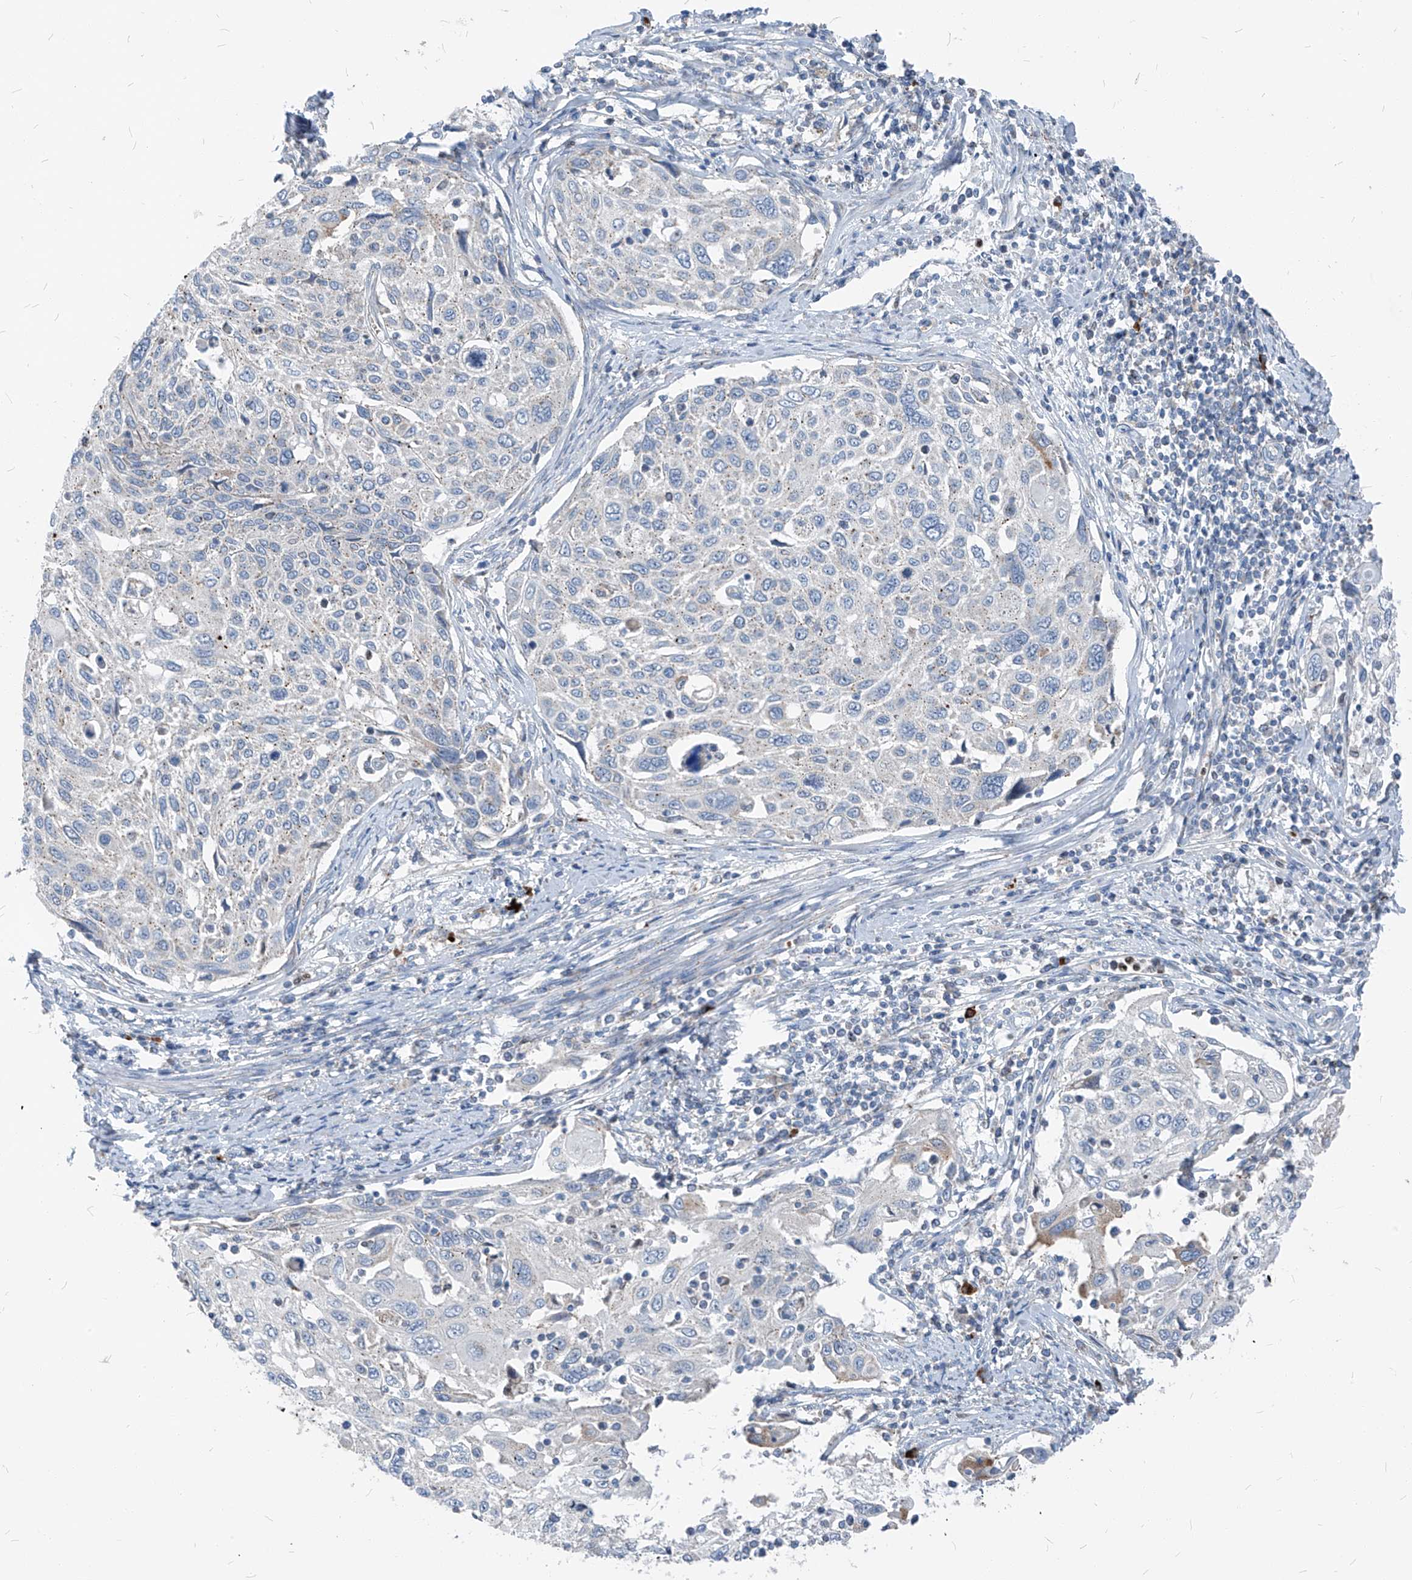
{"staining": {"intensity": "negative", "quantity": "none", "location": "none"}, "tissue": "cervical cancer", "cell_type": "Tumor cells", "image_type": "cancer", "snomed": [{"axis": "morphology", "description": "Squamous cell carcinoma, NOS"}, {"axis": "topography", "description": "Cervix"}], "caption": "Human cervical cancer (squamous cell carcinoma) stained for a protein using immunohistochemistry displays no expression in tumor cells.", "gene": "CHMP2B", "patient": {"sex": "female", "age": 70}}